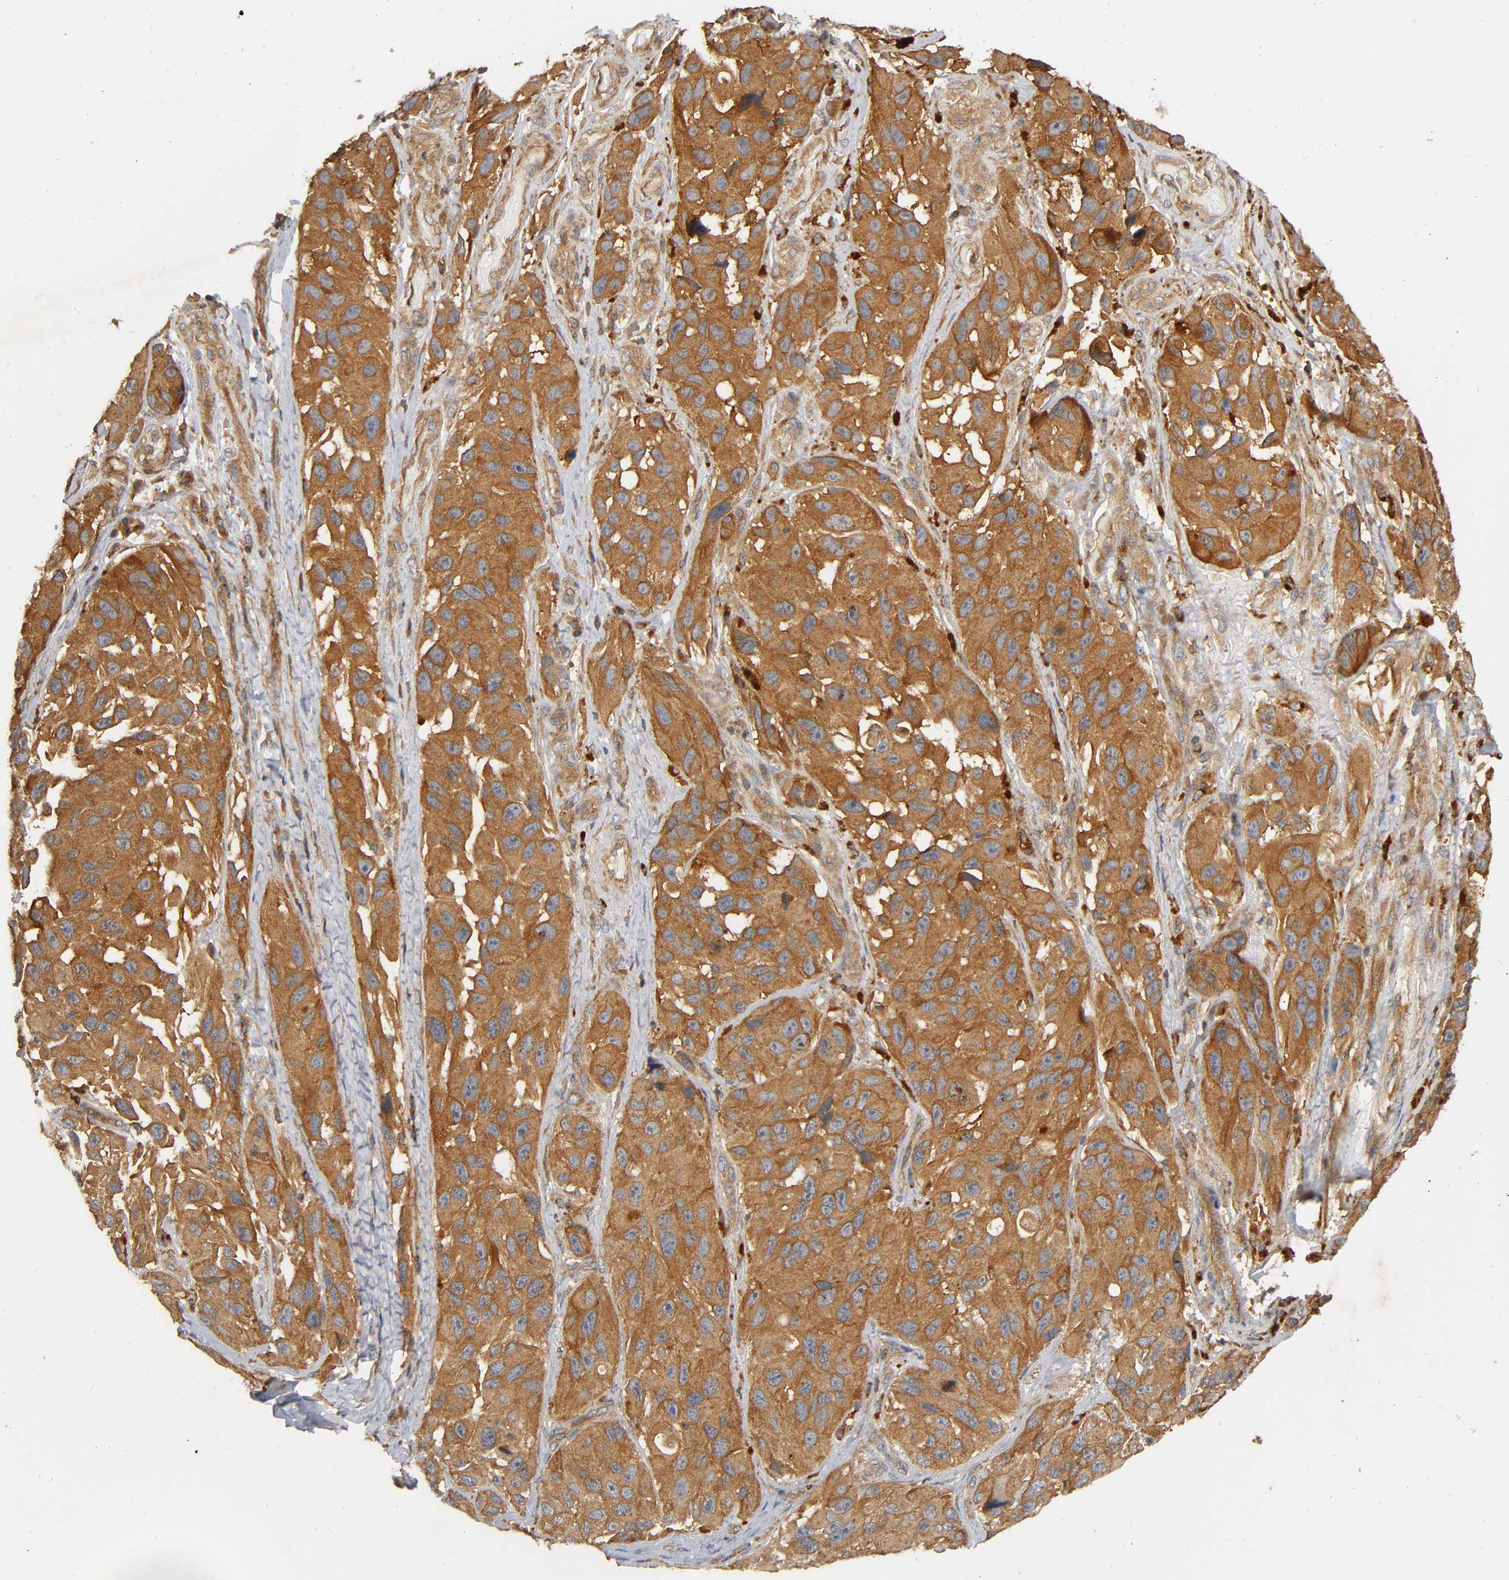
{"staining": {"intensity": "moderate", "quantity": ">75%", "location": "cytoplasmic/membranous"}, "tissue": "melanoma", "cell_type": "Tumor cells", "image_type": "cancer", "snomed": [{"axis": "morphology", "description": "Malignant melanoma, NOS"}, {"axis": "topography", "description": "Skin"}], "caption": "Tumor cells exhibit medium levels of moderate cytoplasmic/membranous staining in approximately >75% of cells in human malignant melanoma.", "gene": "IKBKB", "patient": {"sex": "female", "age": 73}}